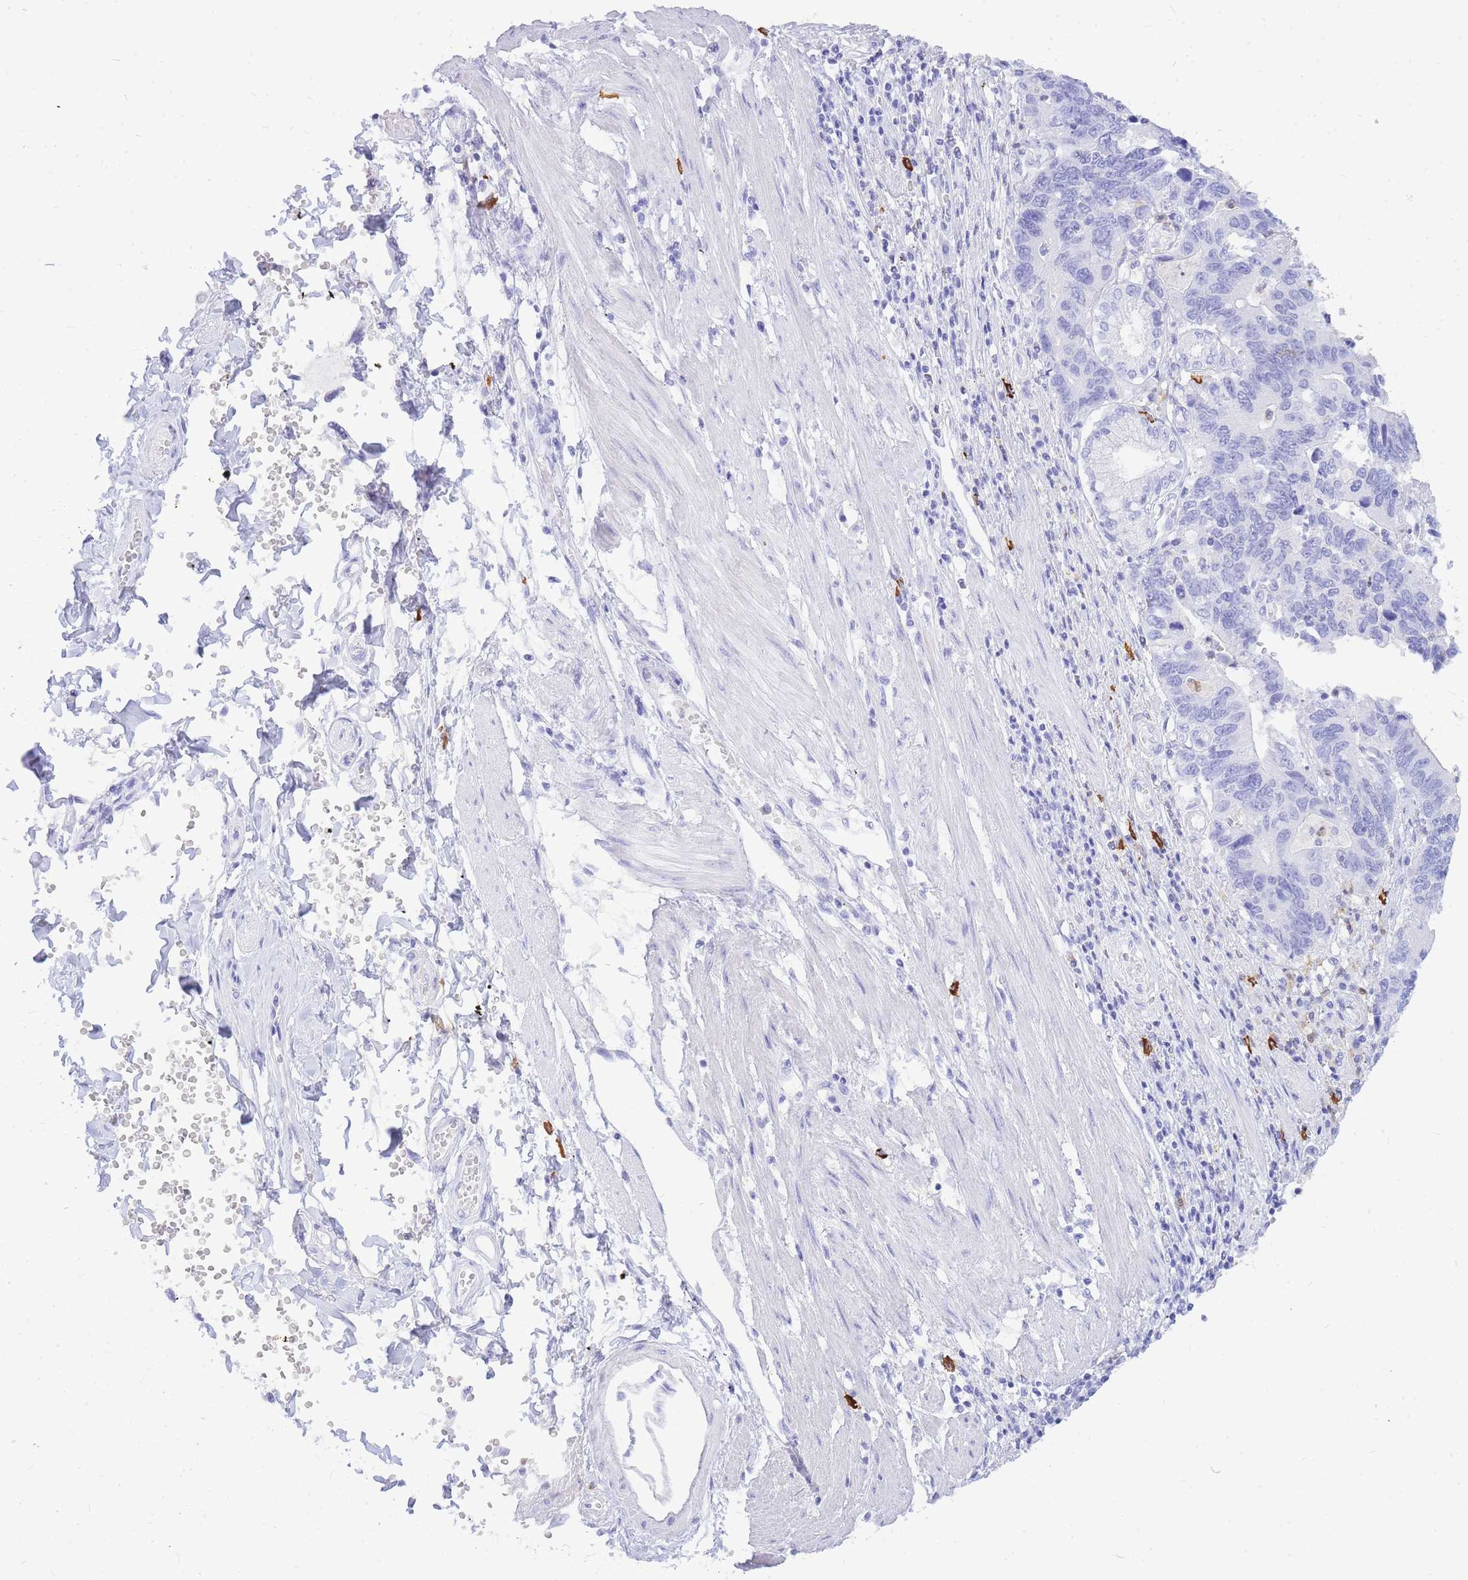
{"staining": {"intensity": "negative", "quantity": "none", "location": "none"}, "tissue": "stomach cancer", "cell_type": "Tumor cells", "image_type": "cancer", "snomed": [{"axis": "morphology", "description": "Adenocarcinoma, NOS"}, {"axis": "topography", "description": "Stomach"}], "caption": "Stomach cancer was stained to show a protein in brown. There is no significant staining in tumor cells.", "gene": "HERC1", "patient": {"sex": "male", "age": 59}}